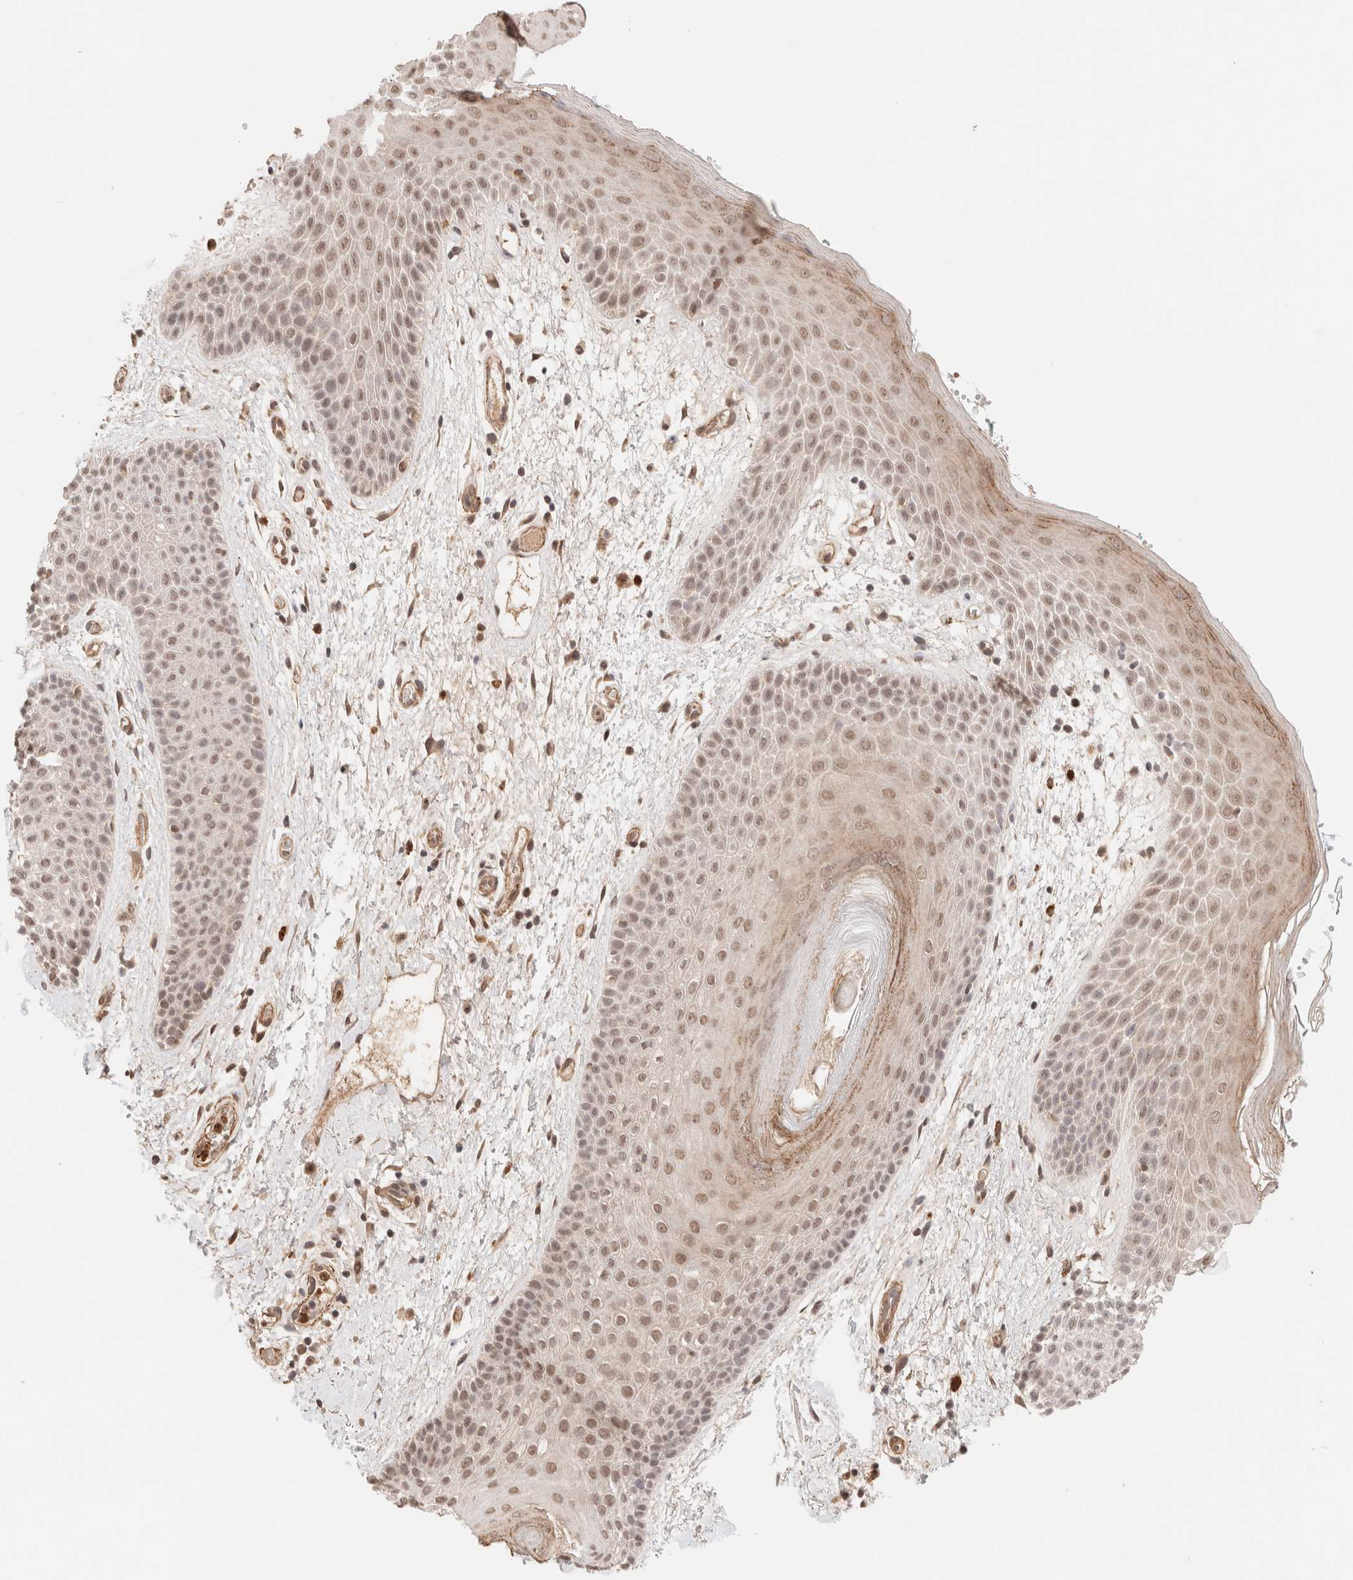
{"staining": {"intensity": "weak", "quantity": "25%-75%", "location": "cytoplasmic/membranous,nuclear"}, "tissue": "skin", "cell_type": "Epidermal cells", "image_type": "normal", "snomed": [{"axis": "morphology", "description": "Normal tissue, NOS"}, {"axis": "topography", "description": "Anal"}], "caption": "Benign skin exhibits weak cytoplasmic/membranous,nuclear positivity in approximately 25%-75% of epidermal cells, visualized by immunohistochemistry.", "gene": "BRPF3", "patient": {"sex": "male", "age": 74}}